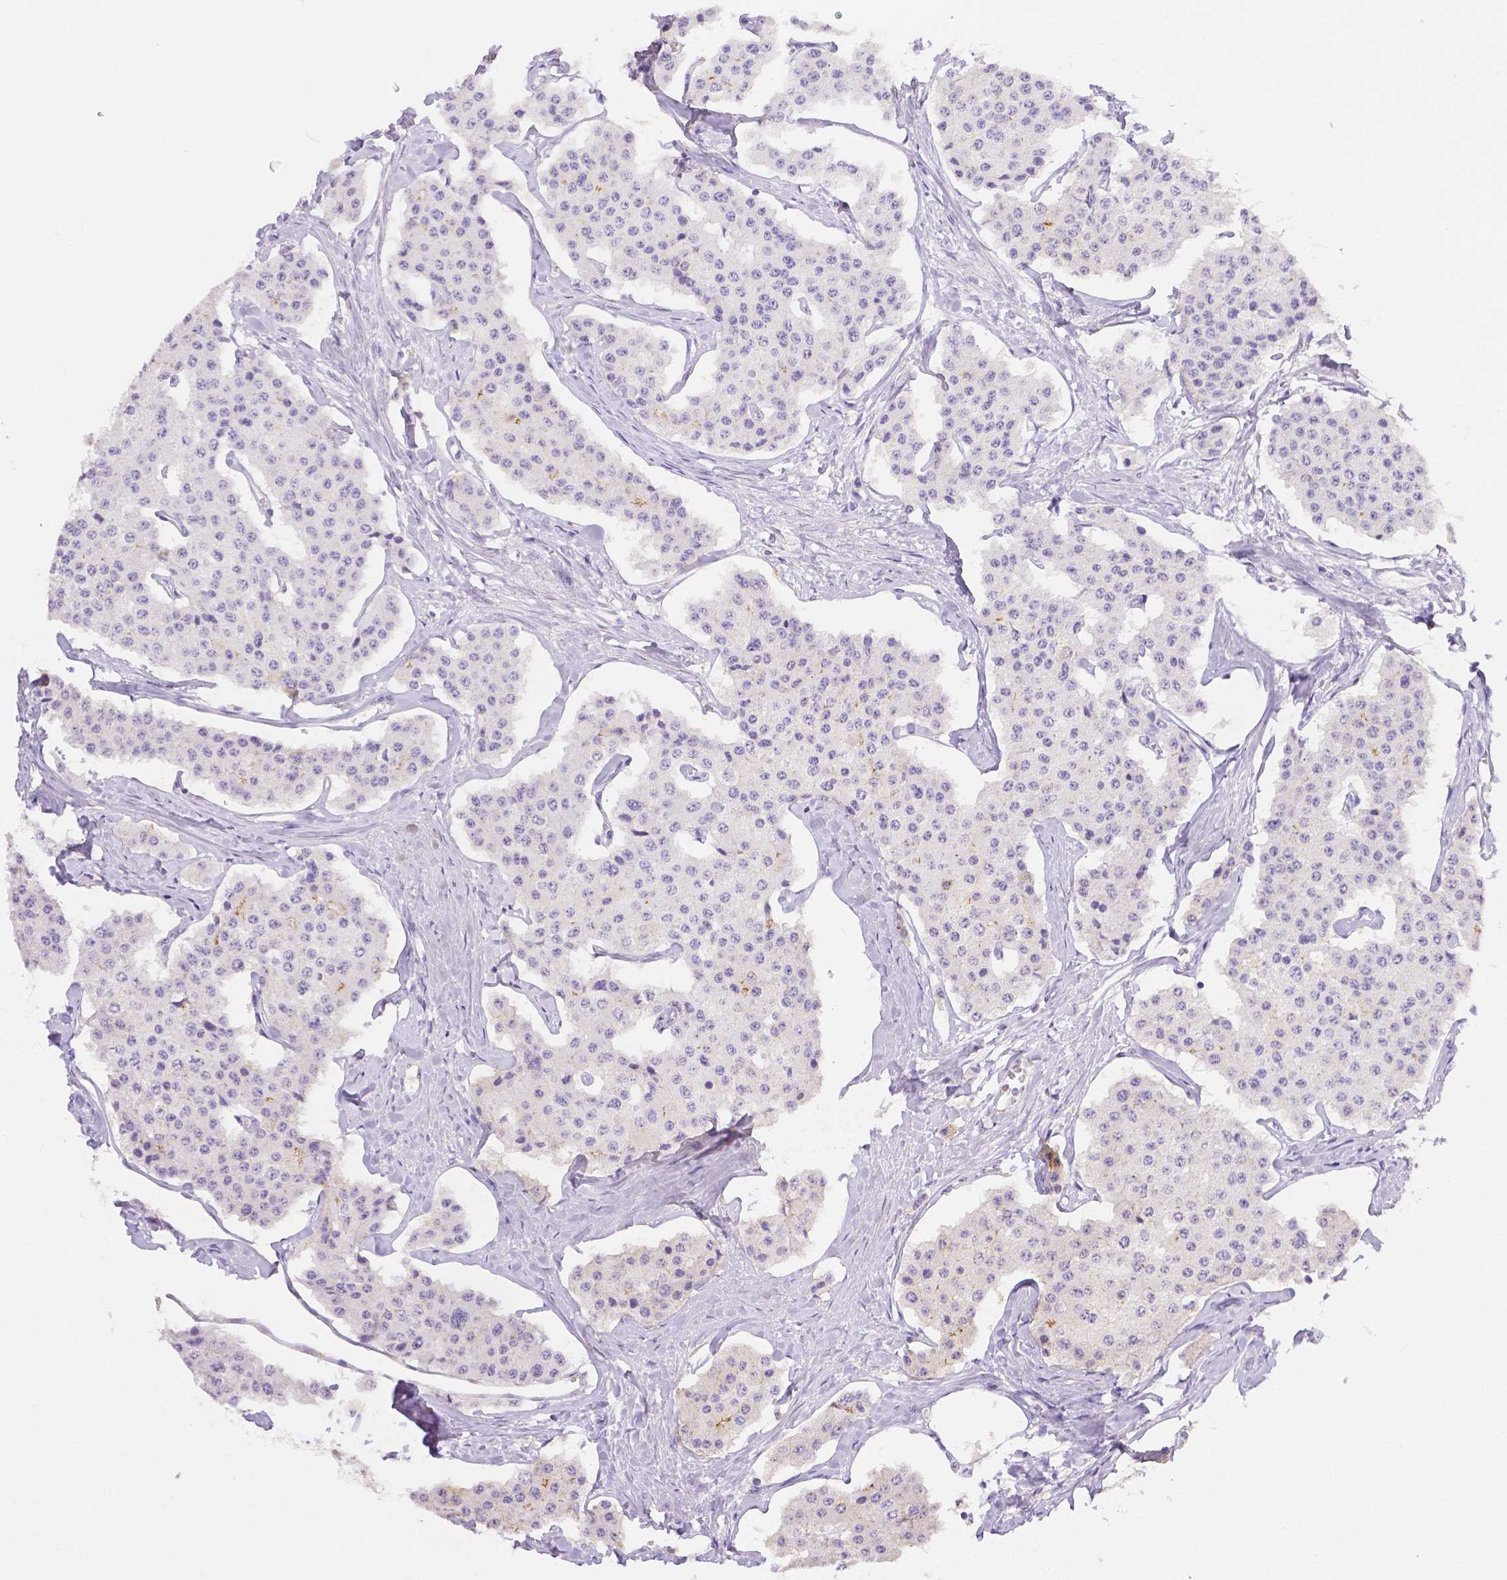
{"staining": {"intensity": "negative", "quantity": "none", "location": "none"}, "tissue": "carcinoid", "cell_type": "Tumor cells", "image_type": "cancer", "snomed": [{"axis": "morphology", "description": "Carcinoid, malignant, NOS"}, {"axis": "topography", "description": "Small intestine"}], "caption": "Carcinoid was stained to show a protein in brown. There is no significant expression in tumor cells. The staining was performed using DAB (3,3'-diaminobenzidine) to visualize the protein expression in brown, while the nuclei were stained in blue with hematoxylin (Magnification: 20x).", "gene": "OCLN", "patient": {"sex": "female", "age": 65}}